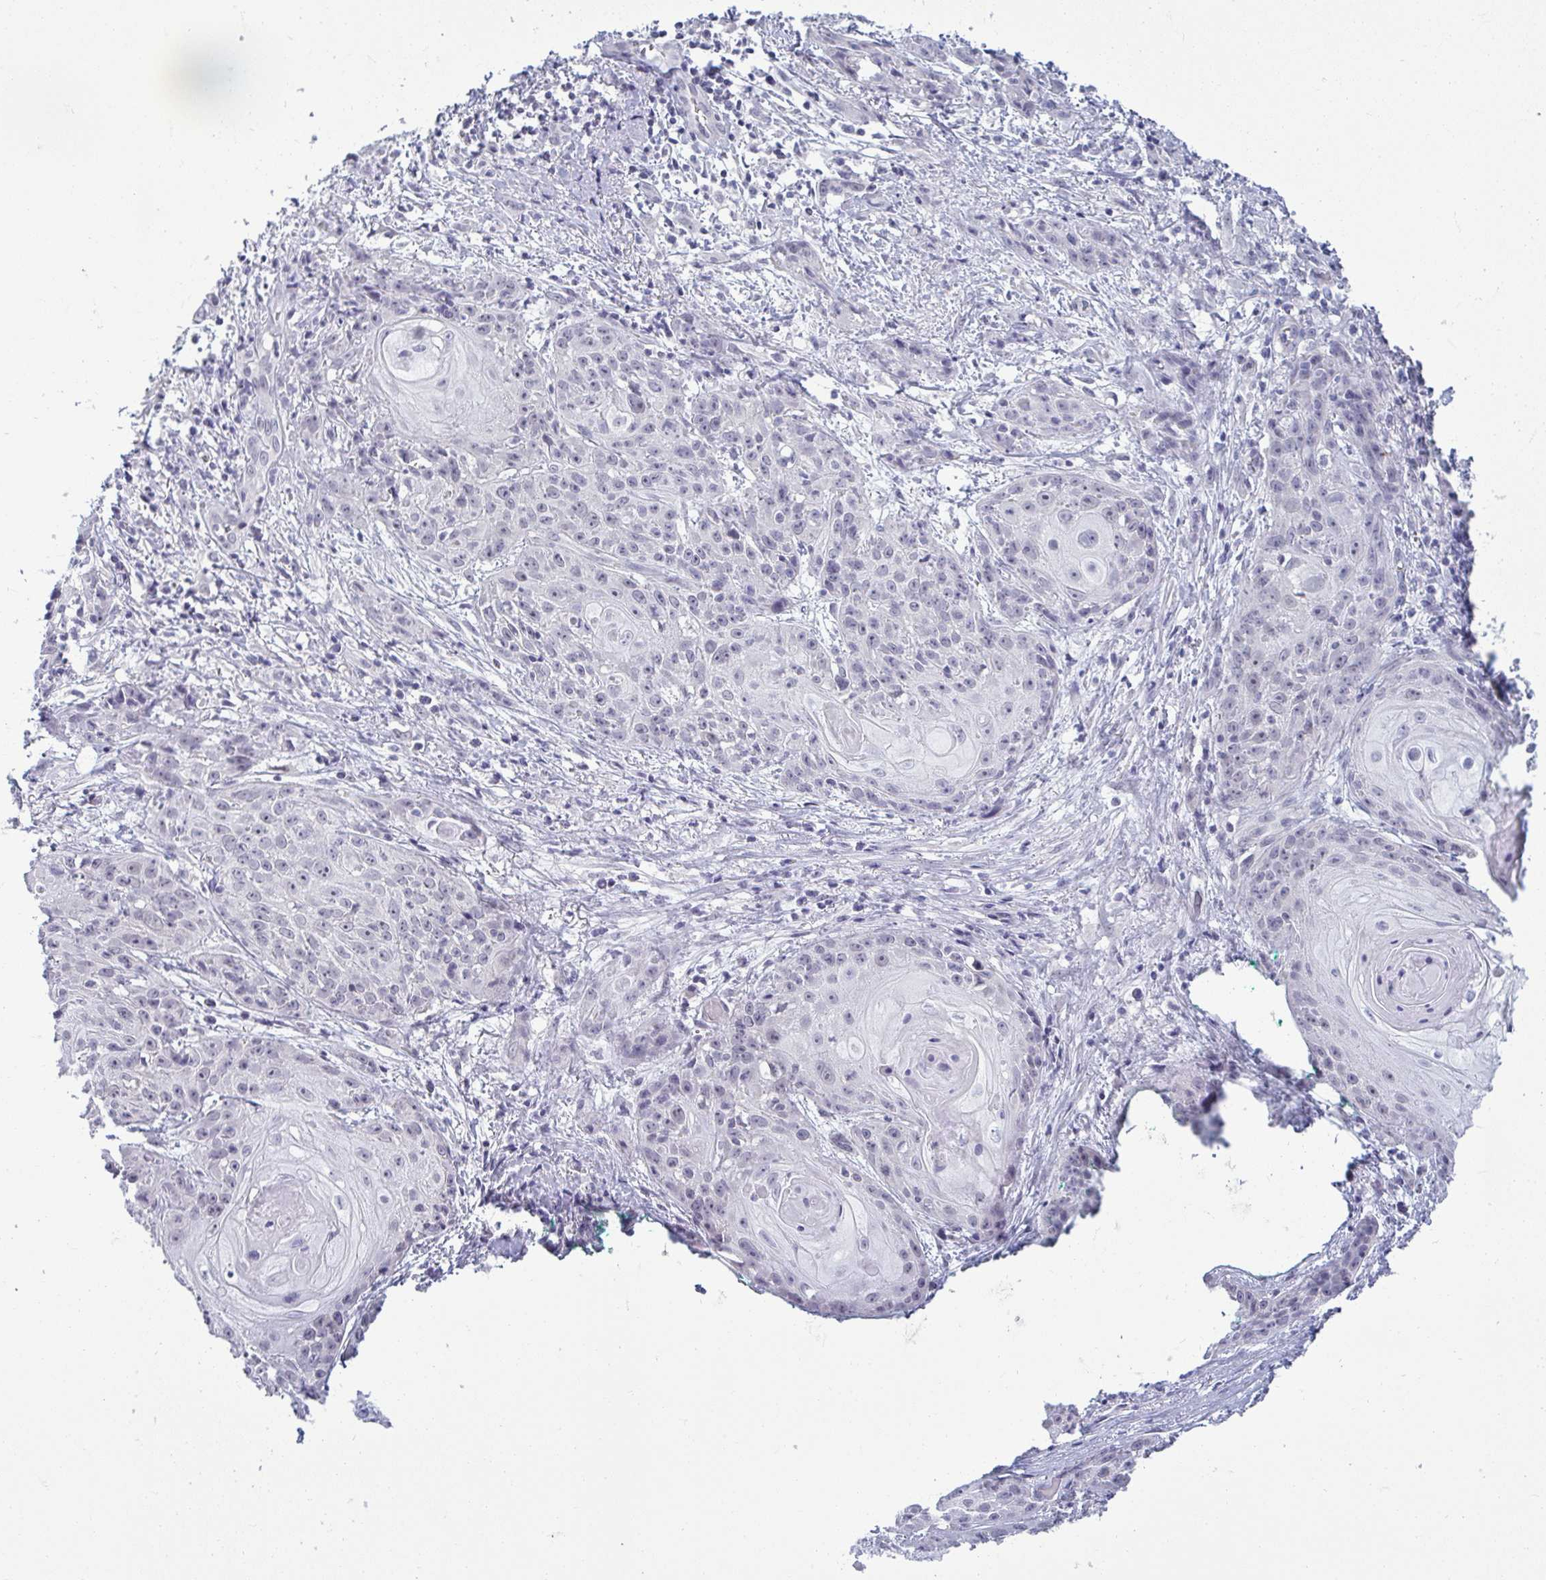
{"staining": {"intensity": "negative", "quantity": "none", "location": "none"}, "tissue": "skin cancer", "cell_type": "Tumor cells", "image_type": "cancer", "snomed": [{"axis": "morphology", "description": "Squamous cell carcinoma, NOS"}, {"axis": "topography", "description": "Skin"}, {"axis": "topography", "description": "Vulva"}], "caption": "An IHC image of skin cancer (squamous cell carcinoma) is shown. There is no staining in tumor cells of skin cancer (squamous cell carcinoma).", "gene": "RNASEH1", "patient": {"sex": "female", "age": 76}}